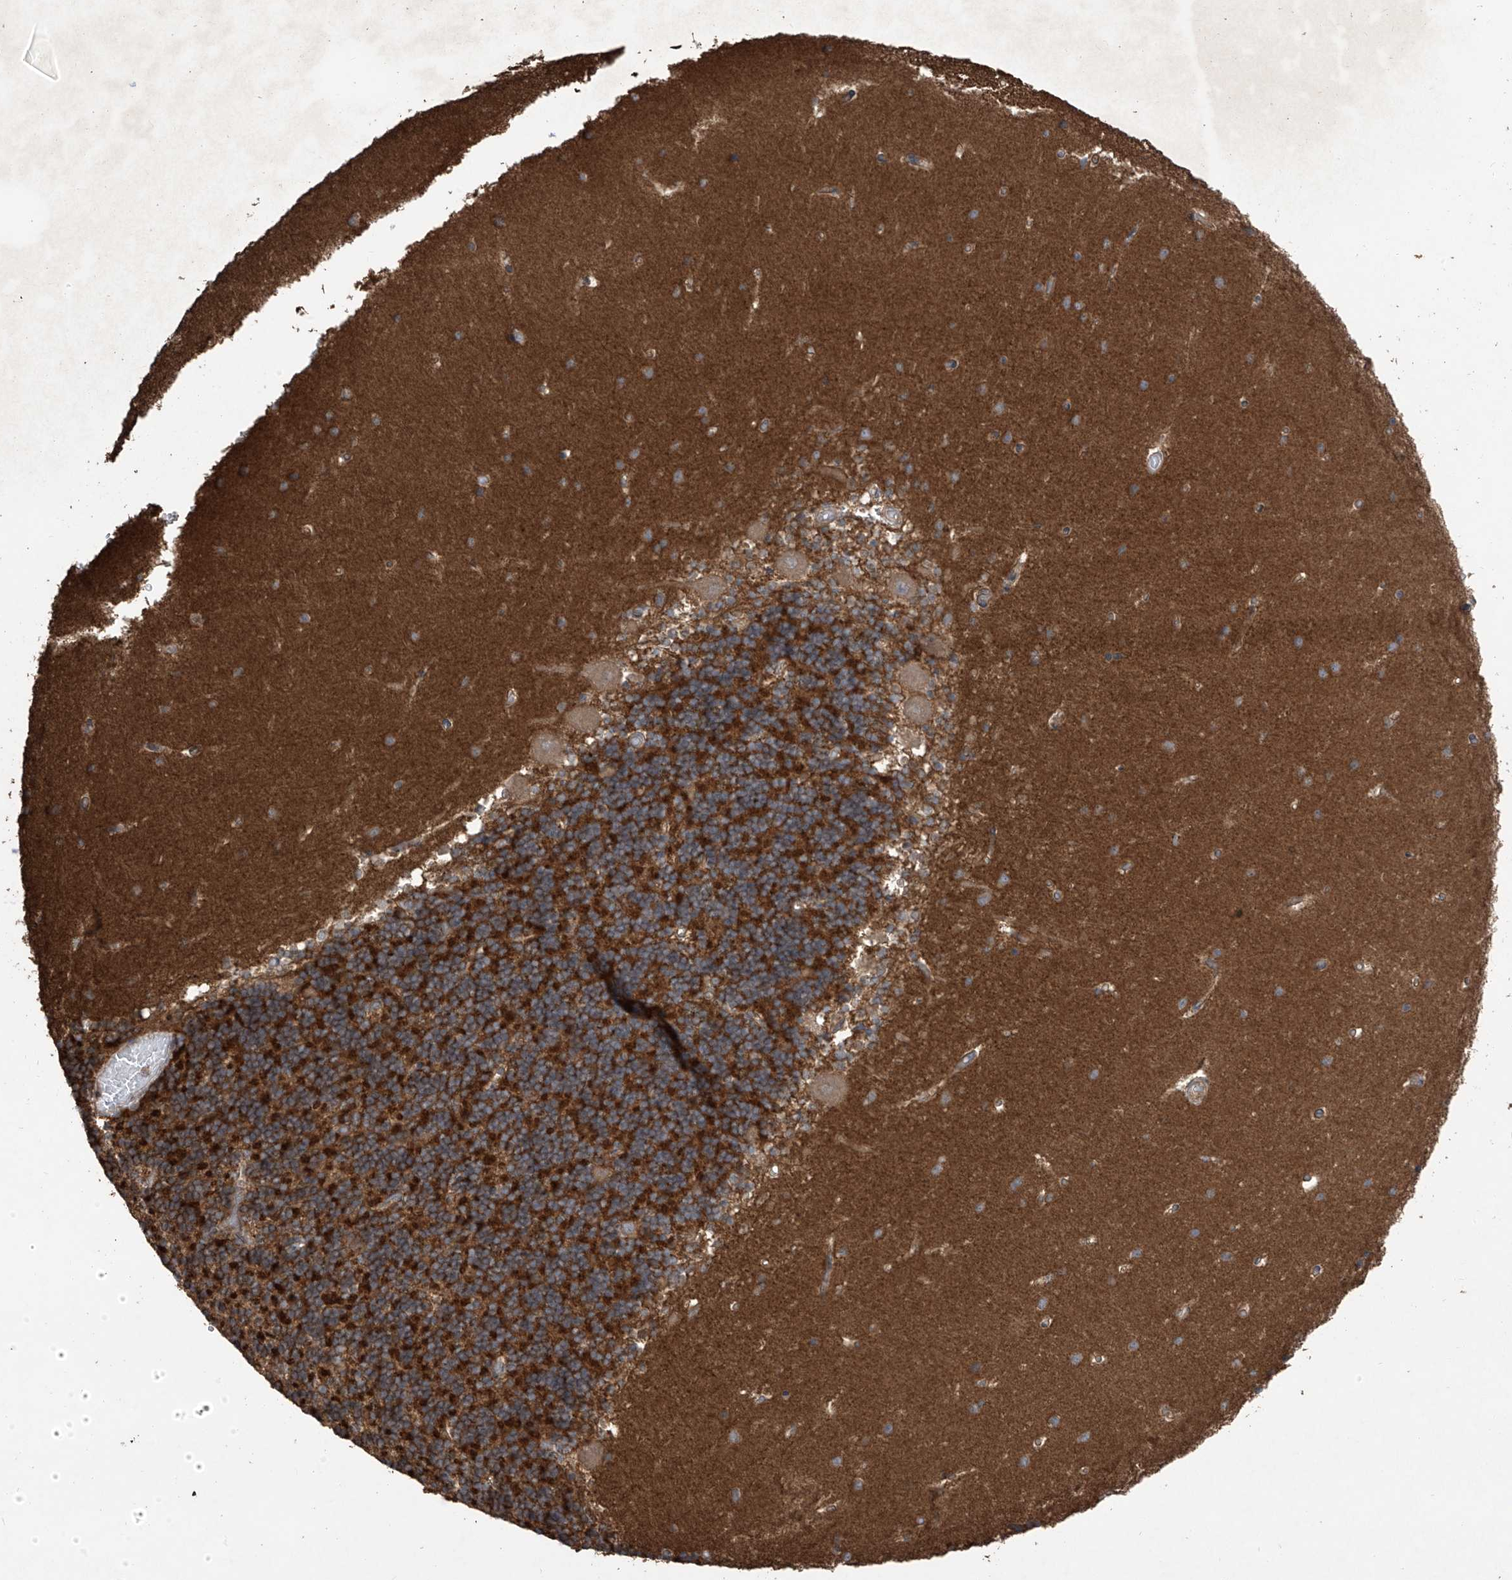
{"staining": {"intensity": "moderate", "quantity": "25%-75%", "location": "cytoplasmic/membranous"}, "tissue": "cerebellum", "cell_type": "Cells in granular layer", "image_type": "normal", "snomed": [{"axis": "morphology", "description": "Normal tissue, NOS"}, {"axis": "topography", "description": "Cerebellum"}], "caption": "The micrograph reveals immunohistochemical staining of normal cerebellum. There is moderate cytoplasmic/membranous expression is present in approximately 25%-75% of cells in granular layer.", "gene": "AGBL5", "patient": {"sex": "male", "age": 37}}